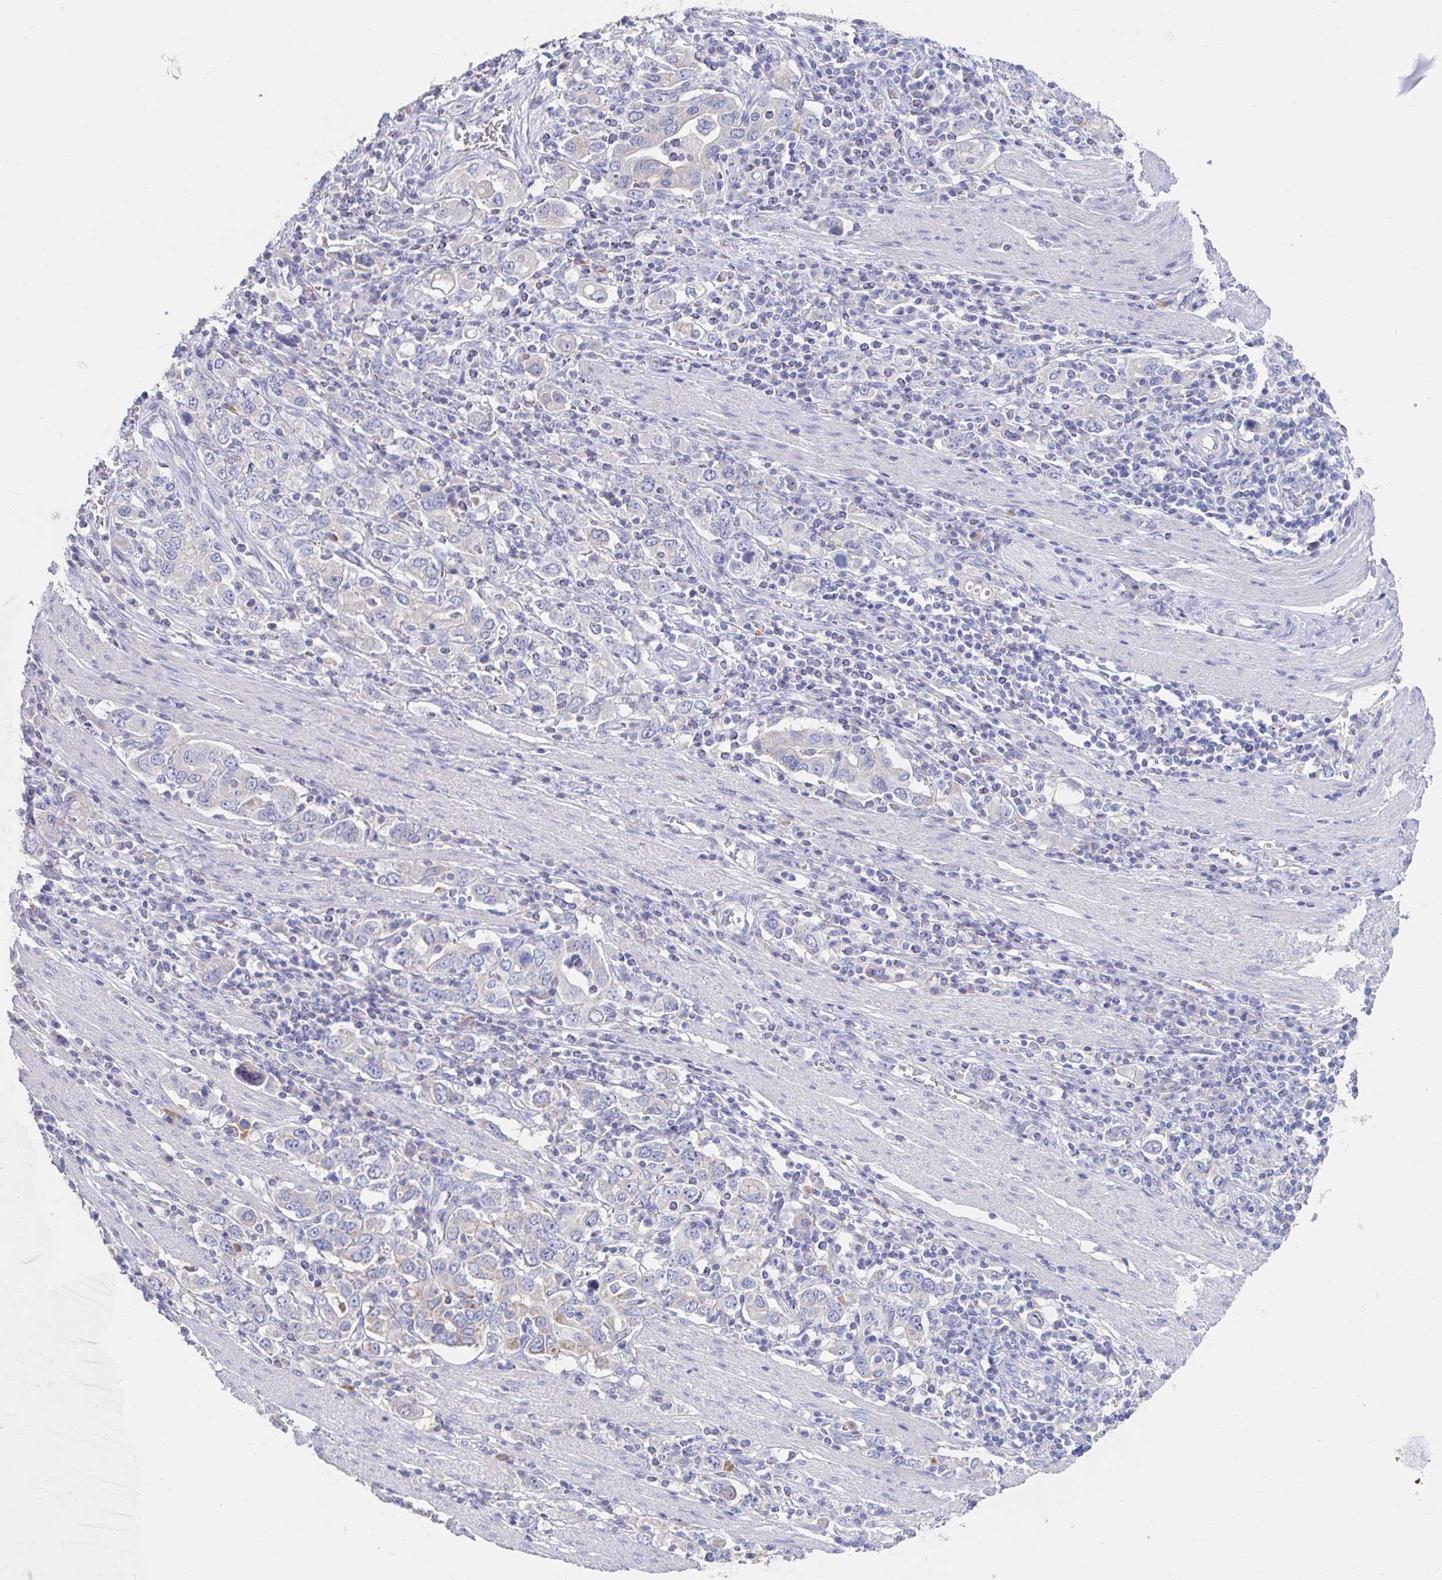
{"staining": {"intensity": "negative", "quantity": "none", "location": "none"}, "tissue": "stomach cancer", "cell_type": "Tumor cells", "image_type": "cancer", "snomed": [{"axis": "morphology", "description": "Adenocarcinoma, NOS"}, {"axis": "topography", "description": "Stomach, upper"}, {"axis": "topography", "description": "Stomach"}], "caption": "High power microscopy micrograph of an IHC histopathology image of stomach cancer (adenocarcinoma), revealing no significant staining in tumor cells.", "gene": "LAMC3", "patient": {"sex": "male", "age": 62}}